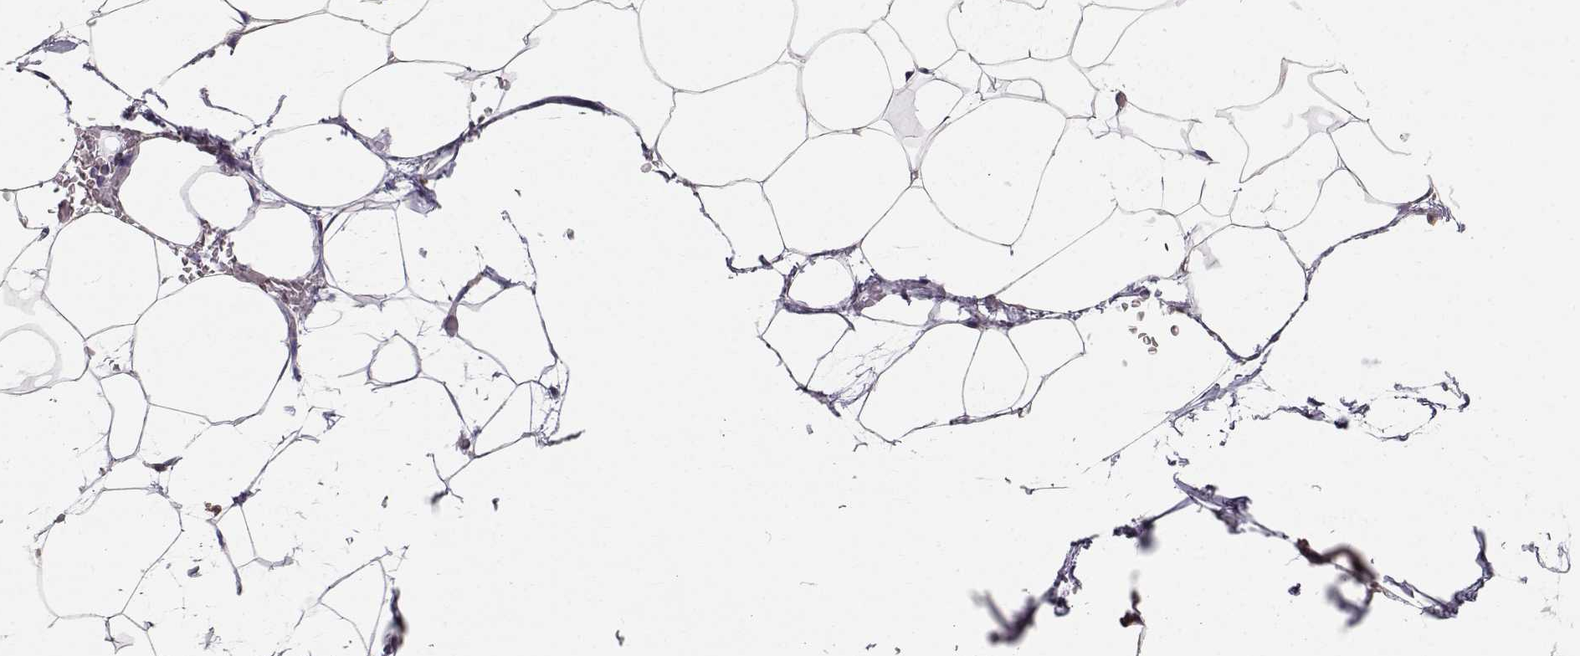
{"staining": {"intensity": "negative", "quantity": "none", "location": "none"}, "tissue": "adipose tissue", "cell_type": "Adipocytes", "image_type": "normal", "snomed": [{"axis": "morphology", "description": "Normal tissue, NOS"}, {"axis": "topography", "description": "Adipose tissue"}], "caption": "Immunohistochemistry of benign adipose tissue displays no staining in adipocytes. Nuclei are stained in blue.", "gene": "POU1F1", "patient": {"sex": "male", "age": 57}}